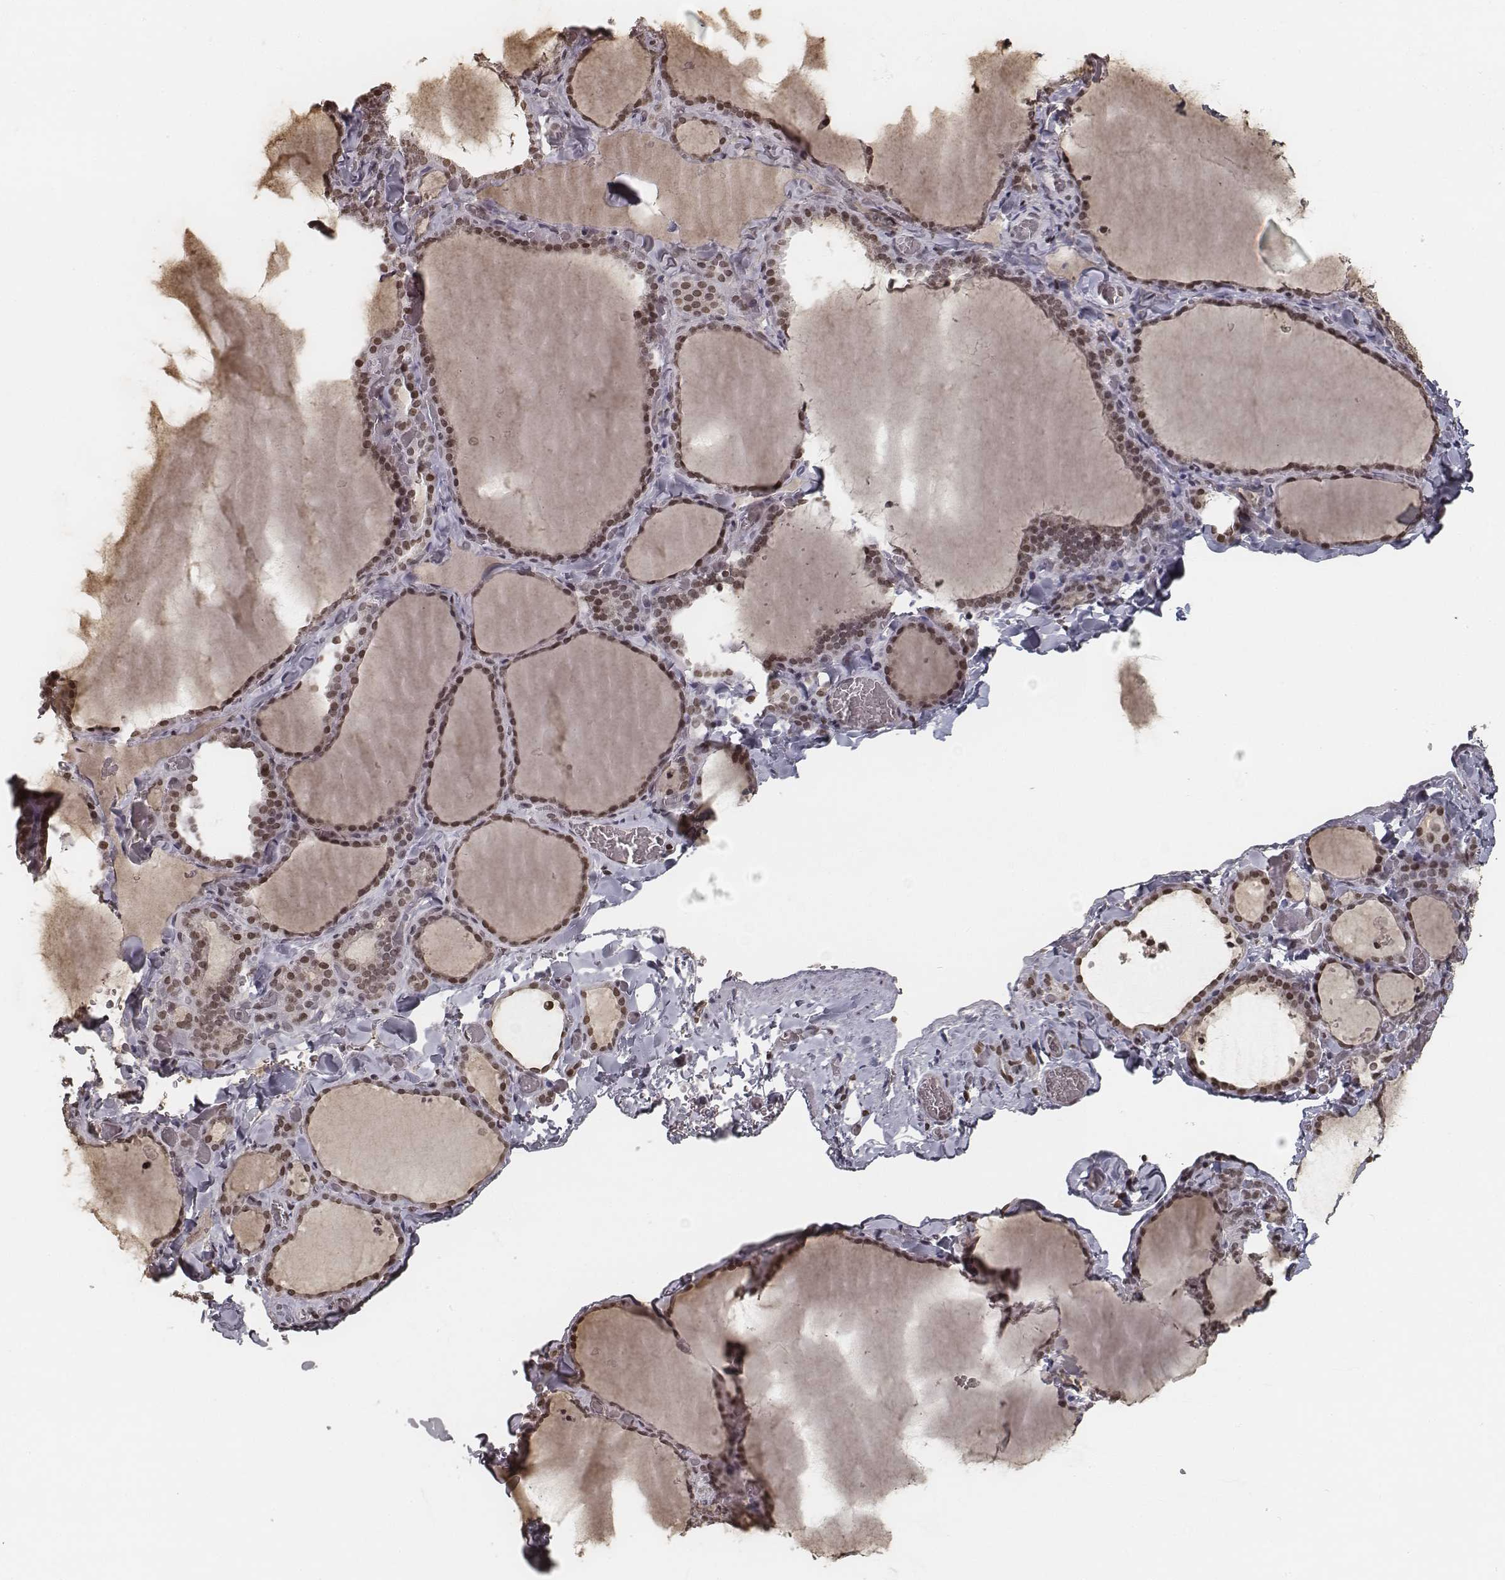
{"staining": {"intensity": "moderate", "quantity": ">75%", "location": "nuclear"}, "tissue": "thyroid gland", "cell_type": "Glandular cells", "image_type": "normal", "snomed": [{"axis": "morphology", "description": "Normal tissue, NOS"}, {"axis": "topography", "description": "Thyroid gland"}], "caption": "Immunohistochemical staining of unremarkable human thyroid gland displays >75% levels of moderate nuclear protein expression in about >75% of glandular cells.", "gene": "HMGA2", "patient": {"sex": "female", "age": 22}}